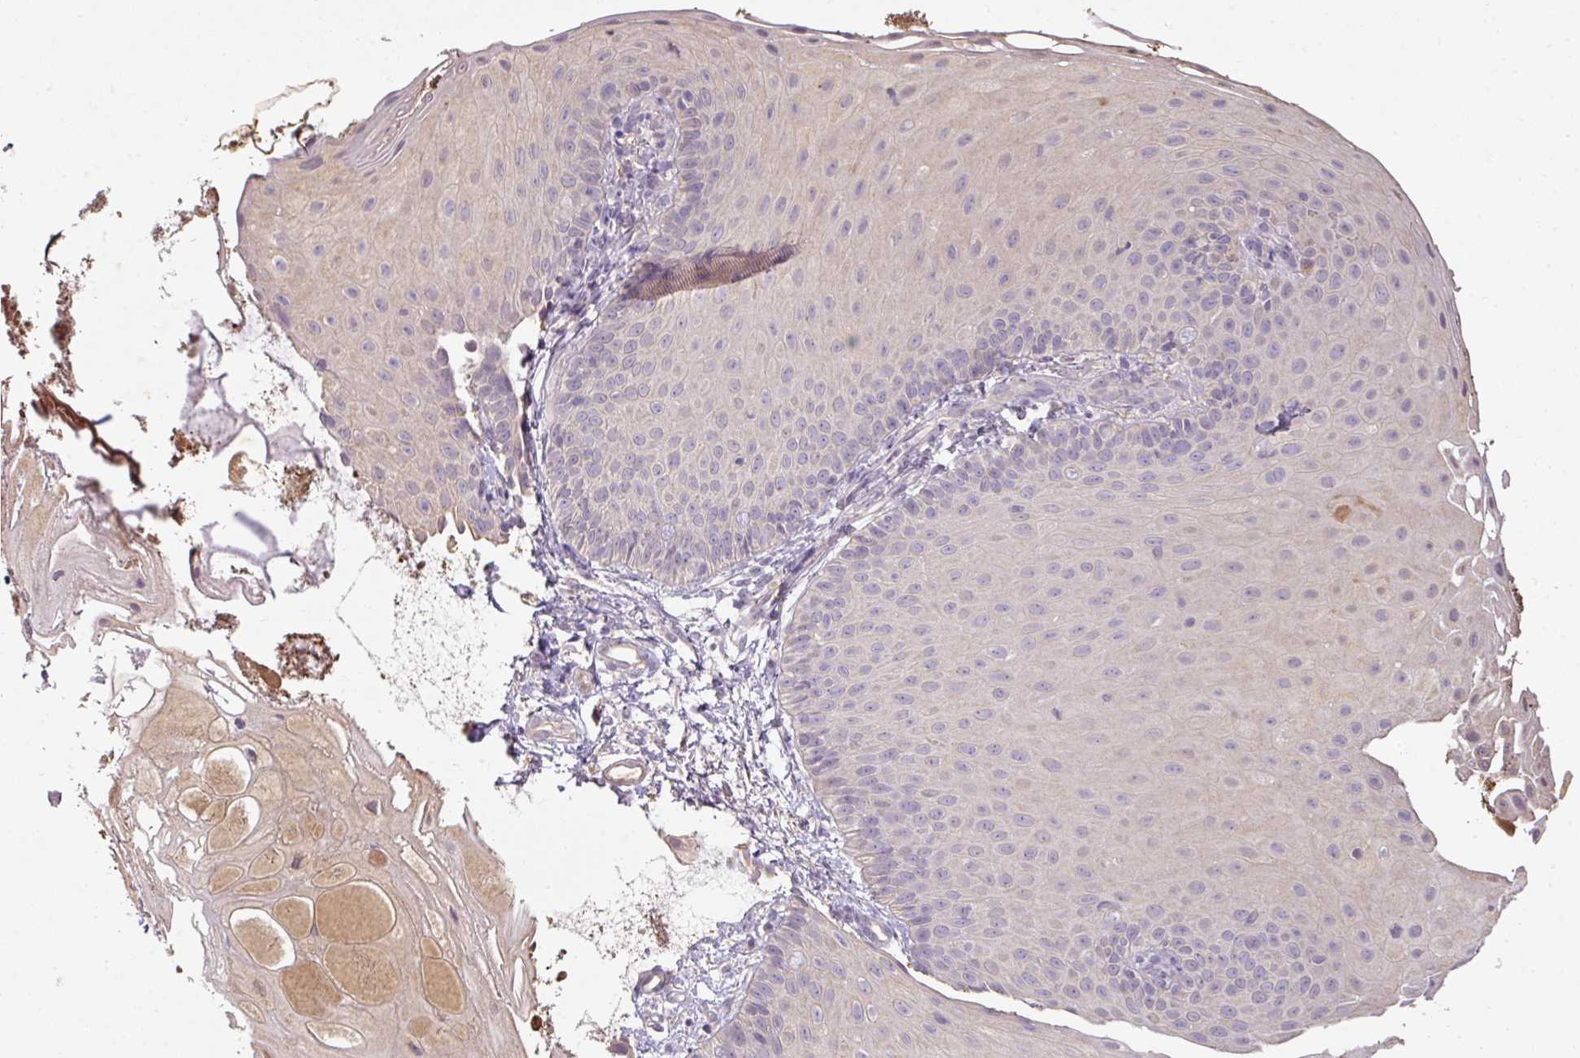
{"staining": {"intensity": "negative", "quantity": "none", "location": "none"}, "tissue": "skin", "cell_type": "Epidermal cells", "image_type": "normal", "snomed": [{"axis": "morphology", "description": "Normal tissue, NOS"}, {"axis": "topography", "description": "Anal"}], "caption": "The histopathology image demonstrates no staining of epidermal cells in benign skin. Brightfield microscopy of immunohistochemistry stained with DAB (3,3'-diaminobenzidine) (brown) and hematoxylin (blue), captured at high magnification.", "gene": "ZNF266", "patient": {"sex": "male", "age": 80}}